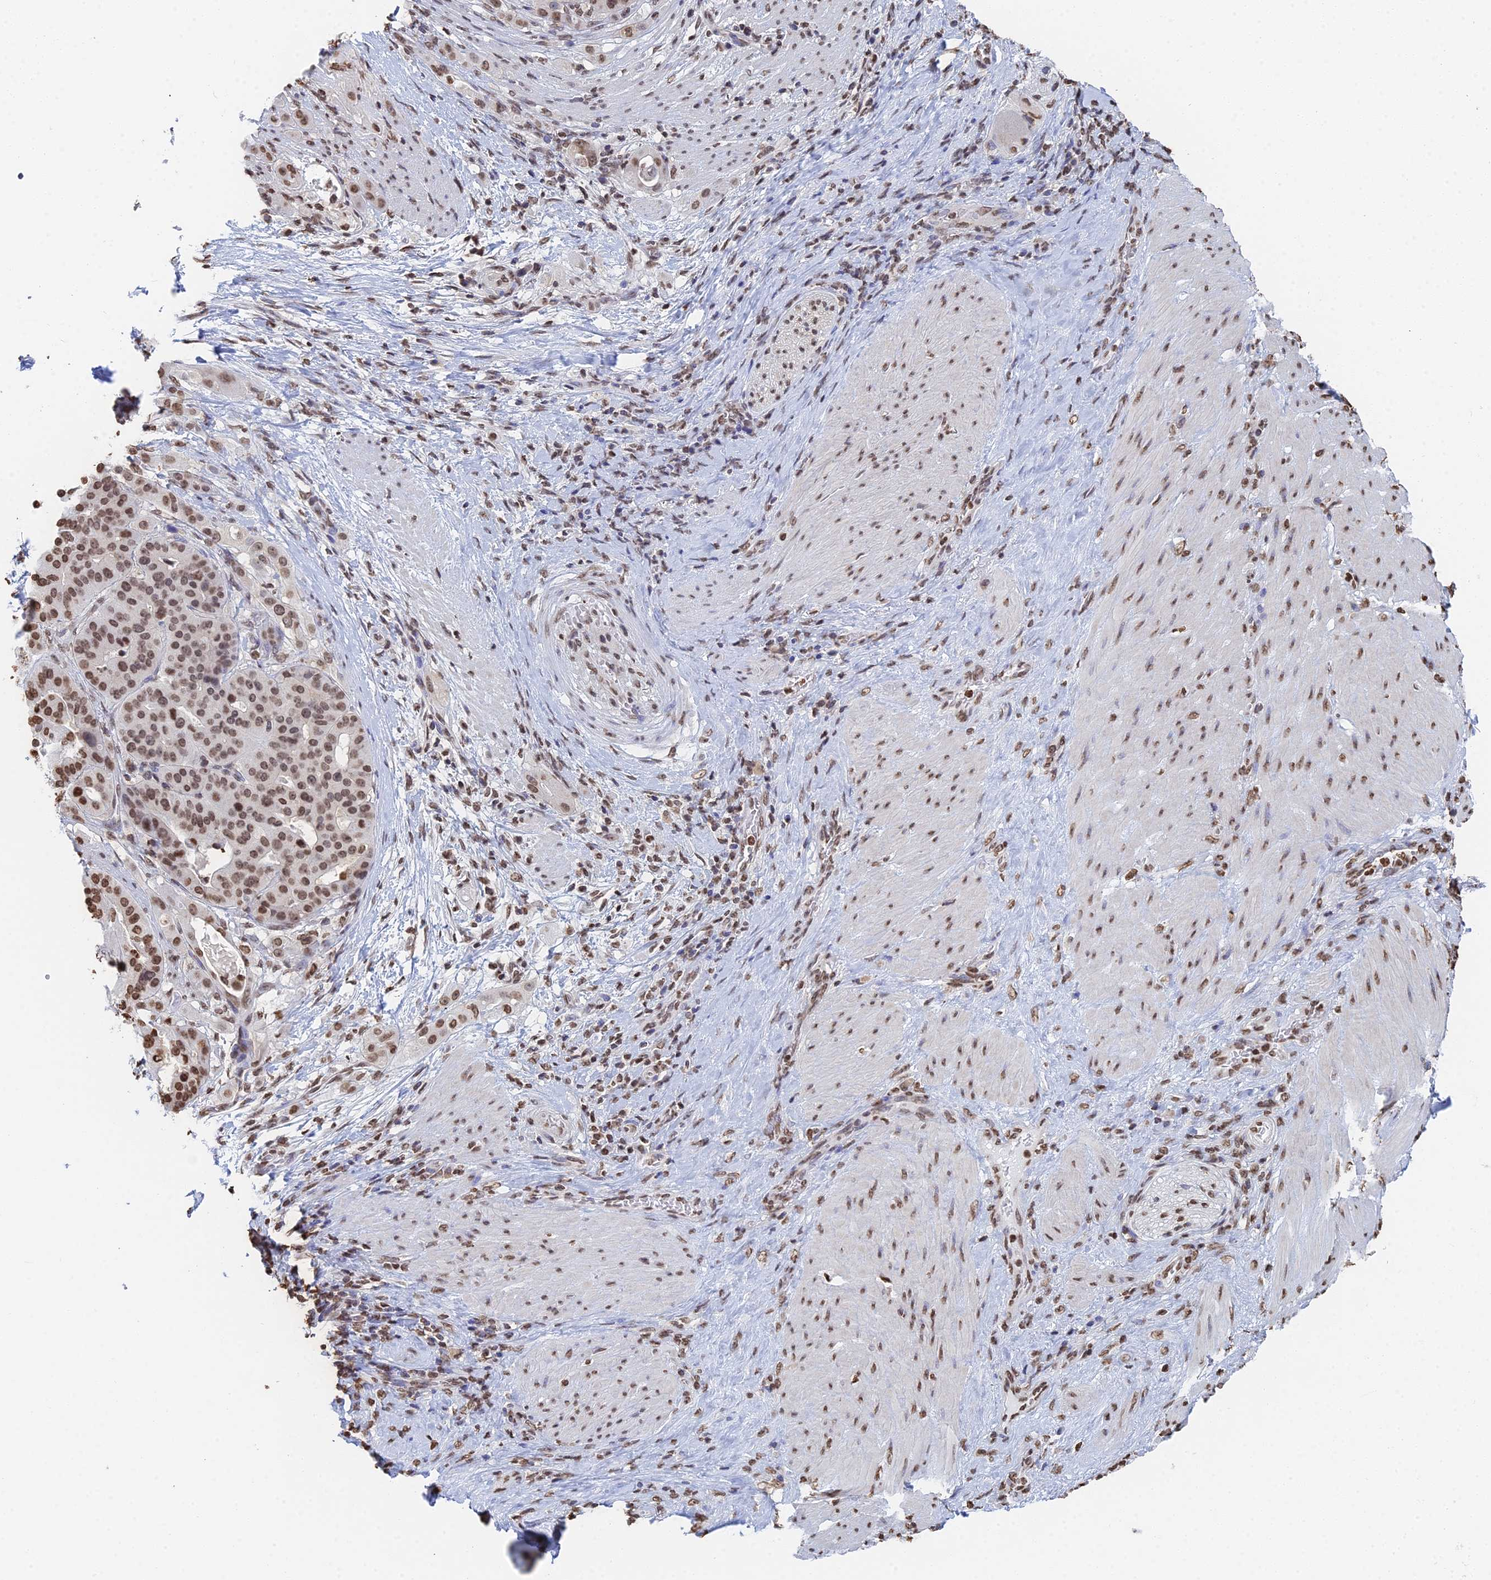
{"staining": {"intensity": "moderate", "quantity": ">75%", "location": "nuclear"}, "tissue": "stomach cancer", "cell_type": "Tumor cells", "image_type": "cancer", "snomed": [{"axis": "morphology", "description": "Adenocarcinoma, NOS"}, {"axis": "topography", "description": "Stomach"}], "caption": "Stomach adenocarcinoma stained with DAB (3,3'-diaminobenzidine) immunohistochemistry (IHC) demonstrates medium levels of moderate nuclear positivity in approximately >75% of tumor cells.", "gene": "GBP3", "patient": {"sex": "male", "age": 48}}